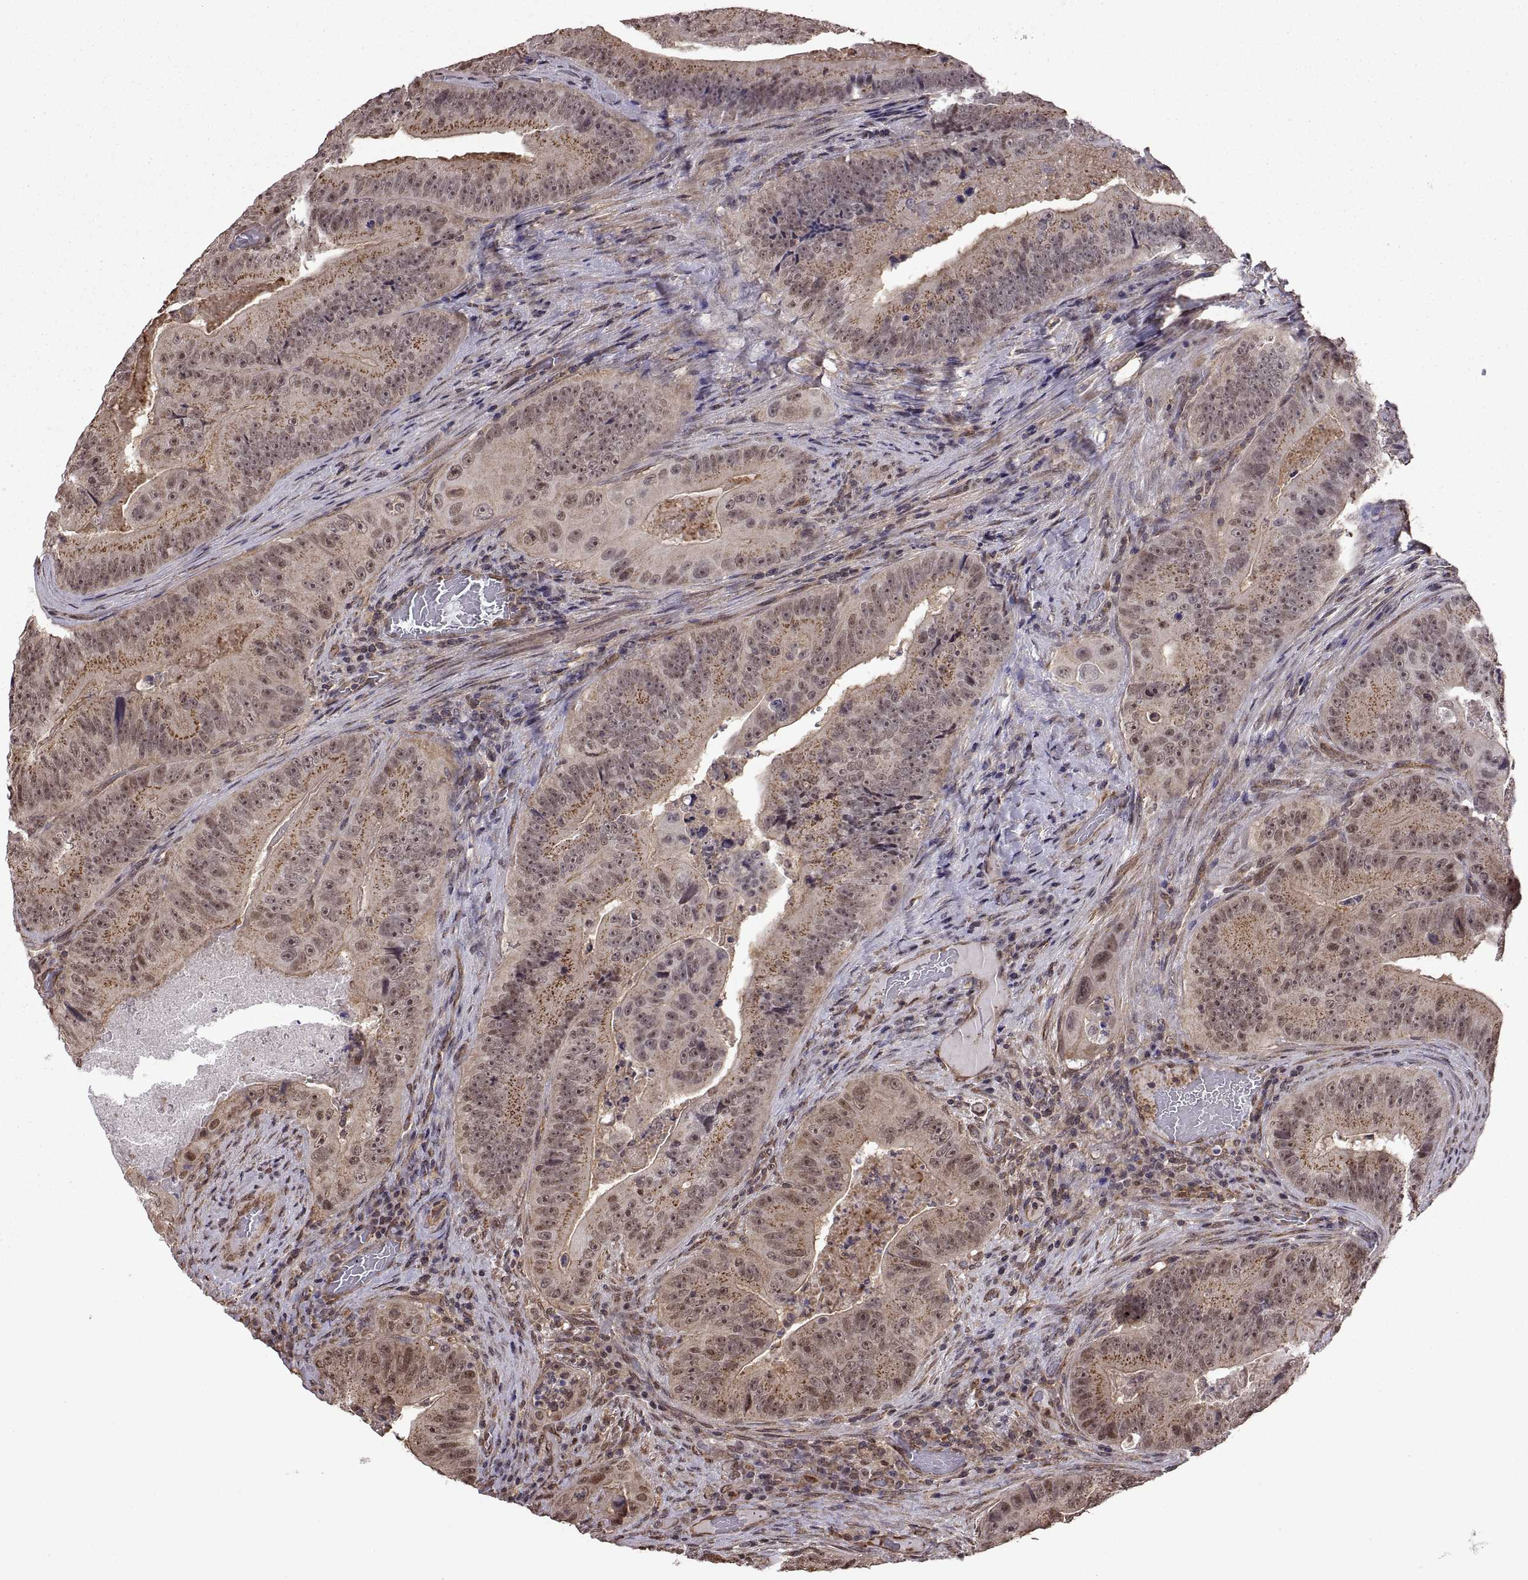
{"staining": {"intensity": "moderate", "quantity": "25%-75%", "location": "cytoplasmic/membranous"}, "tissue": "colorectal cancer", "cell_type": "Tumor cells", "image_type": "cancer", "snomed": [{"axis": "morphology", "description": "Adenocarcinoma, NOS"}, {"axis": "topography", "description": "Colon"}], "caption": "Brown immunohistochemical staining in adenocarcinoma (colorectal) displays moderate cytoplasmic/membranous expression in approximately 25%-75% of tumor cells.", "gene": "ARRB1", "patient": {"sex": "female", "age": 86}}